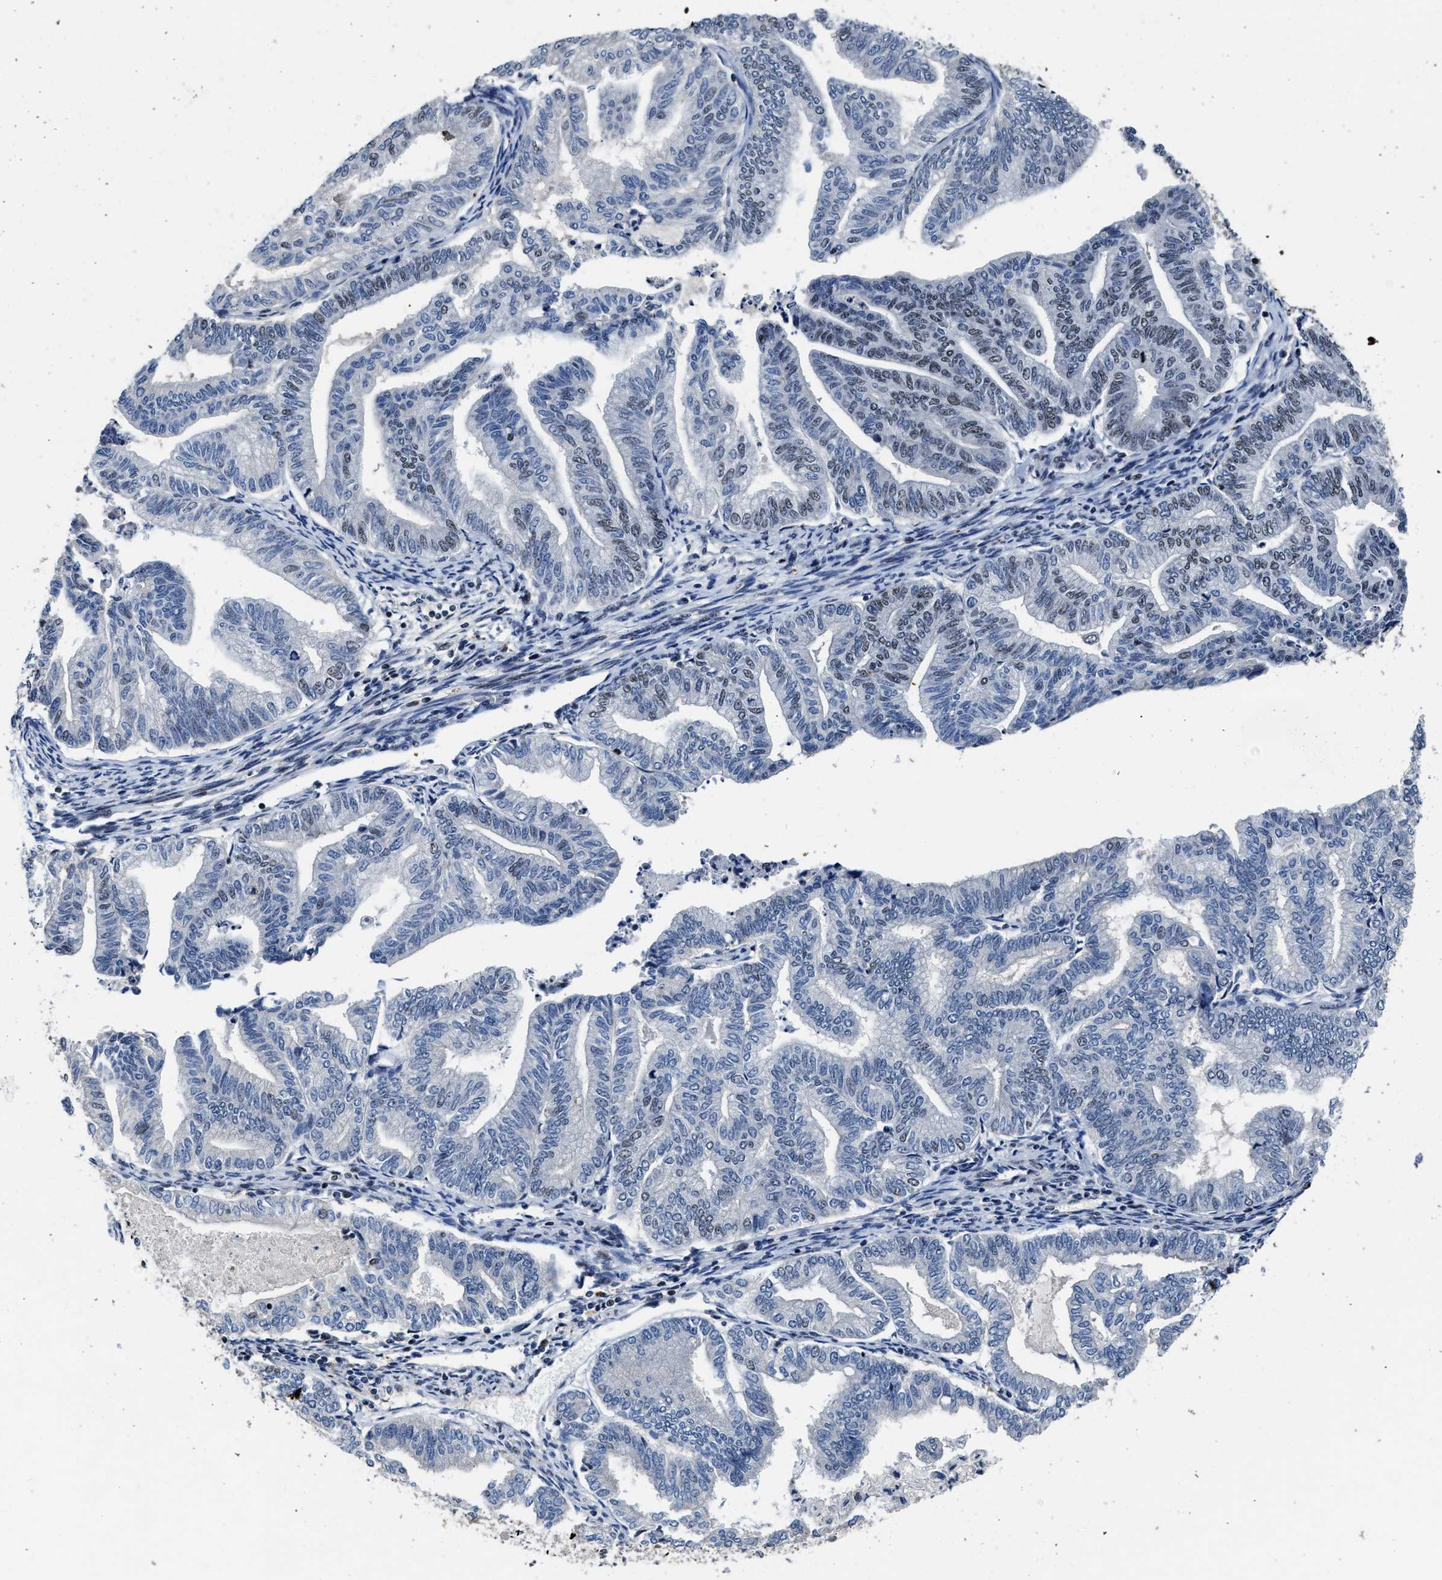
{"staining": {"intensity": "weak", "quantity": "<25%", "location": "nuclear"}, "tissue": "endometrial cancer", "cell_type": "Tumor cells", "image_type": "cancer", "snomed": [{"axis": "morphology", "description": "Adenocarcinoma, NOS"}, {"axis": "topography", "description": "Endometrium"}], "caption": "Micrograph shows no protein staining in tumor cells of endometrial cancer (adenocarcinoma) tissue.", "gene": "ZNF233", "patient": {"sex": "female", "age": 79}}